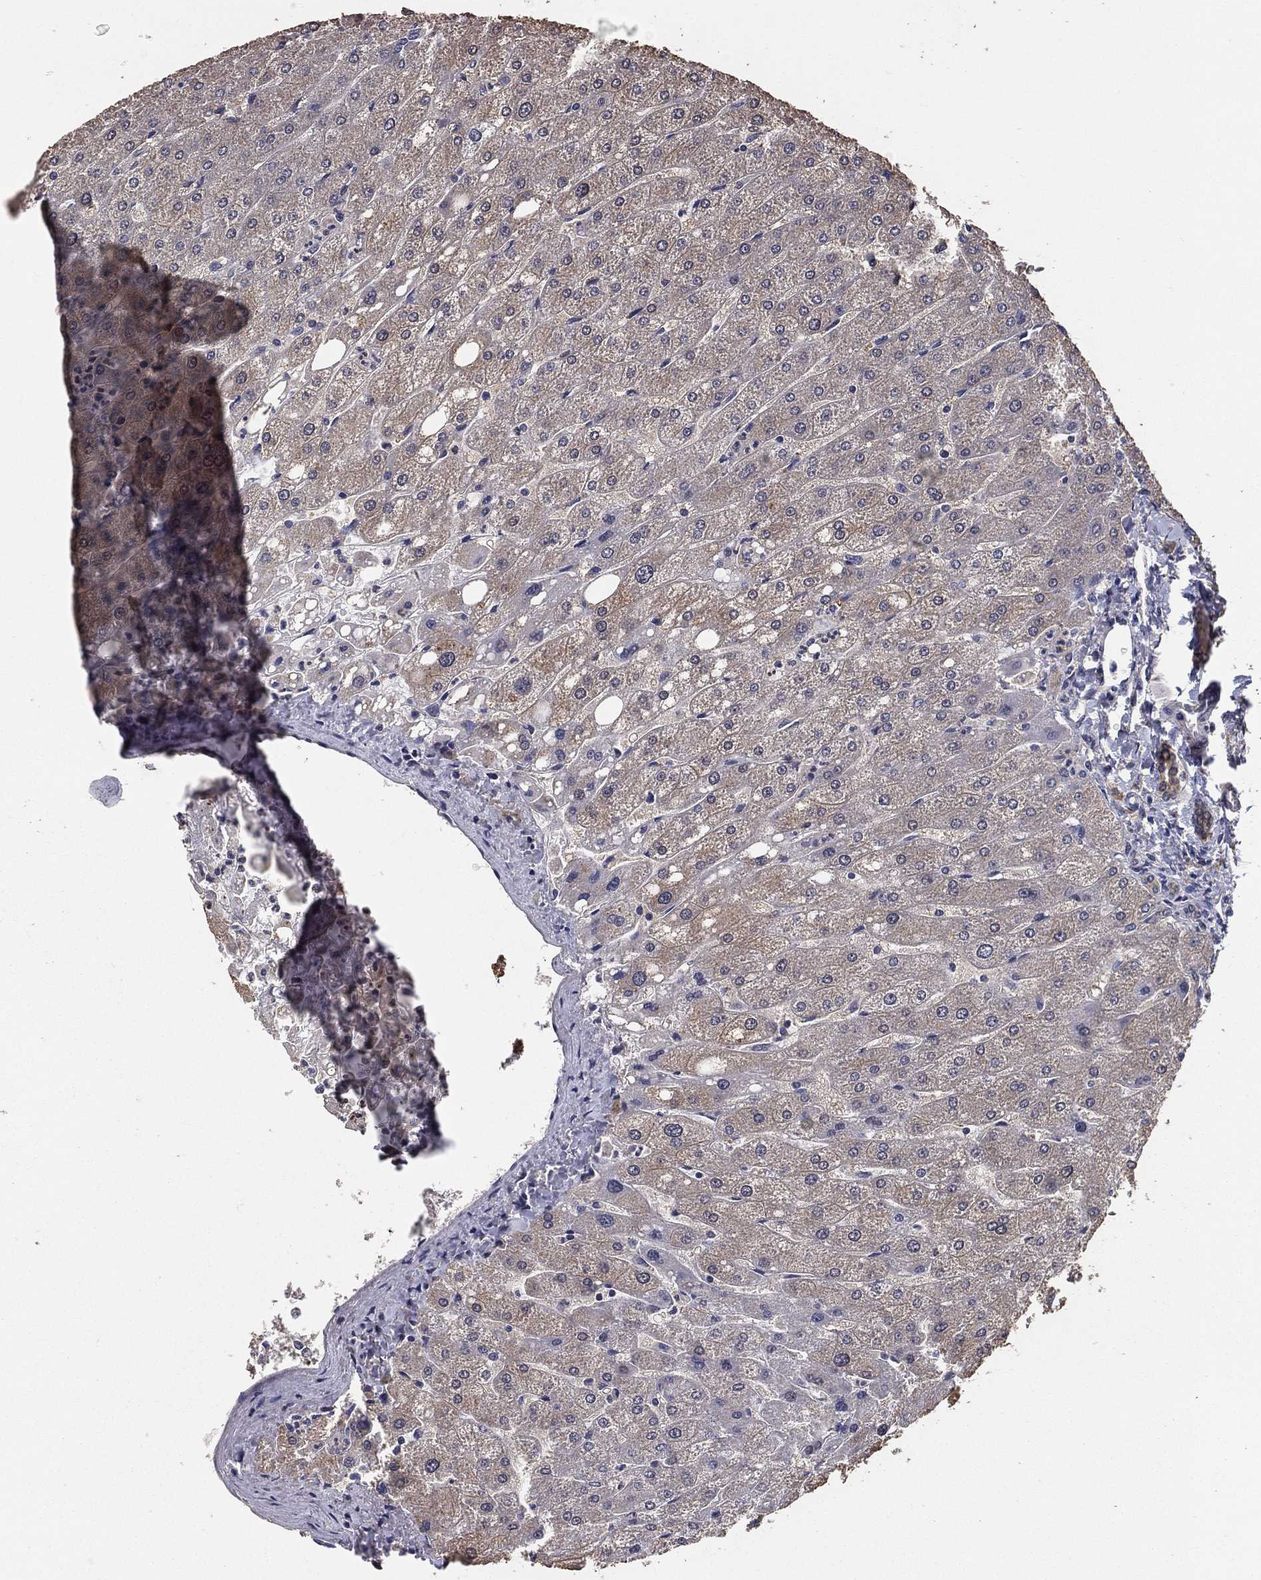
{"staining": {"intensity": "negative", "quantity": "none", "location": "none"}, "tissue": "liver", "cell_type": "Cholangiocytes", "image_type": "normal", "snomed": [{"axis": "morphology", "description": "Normal tissue, NOS"}, {"axis": "topography", "description": "Liver"}], "caption": "Liver stained for a protein using immunohistochemistry shows no expression cholangiocytes.", "gene": "PCNT", "patient": {"sex": "male", "age": 67}}